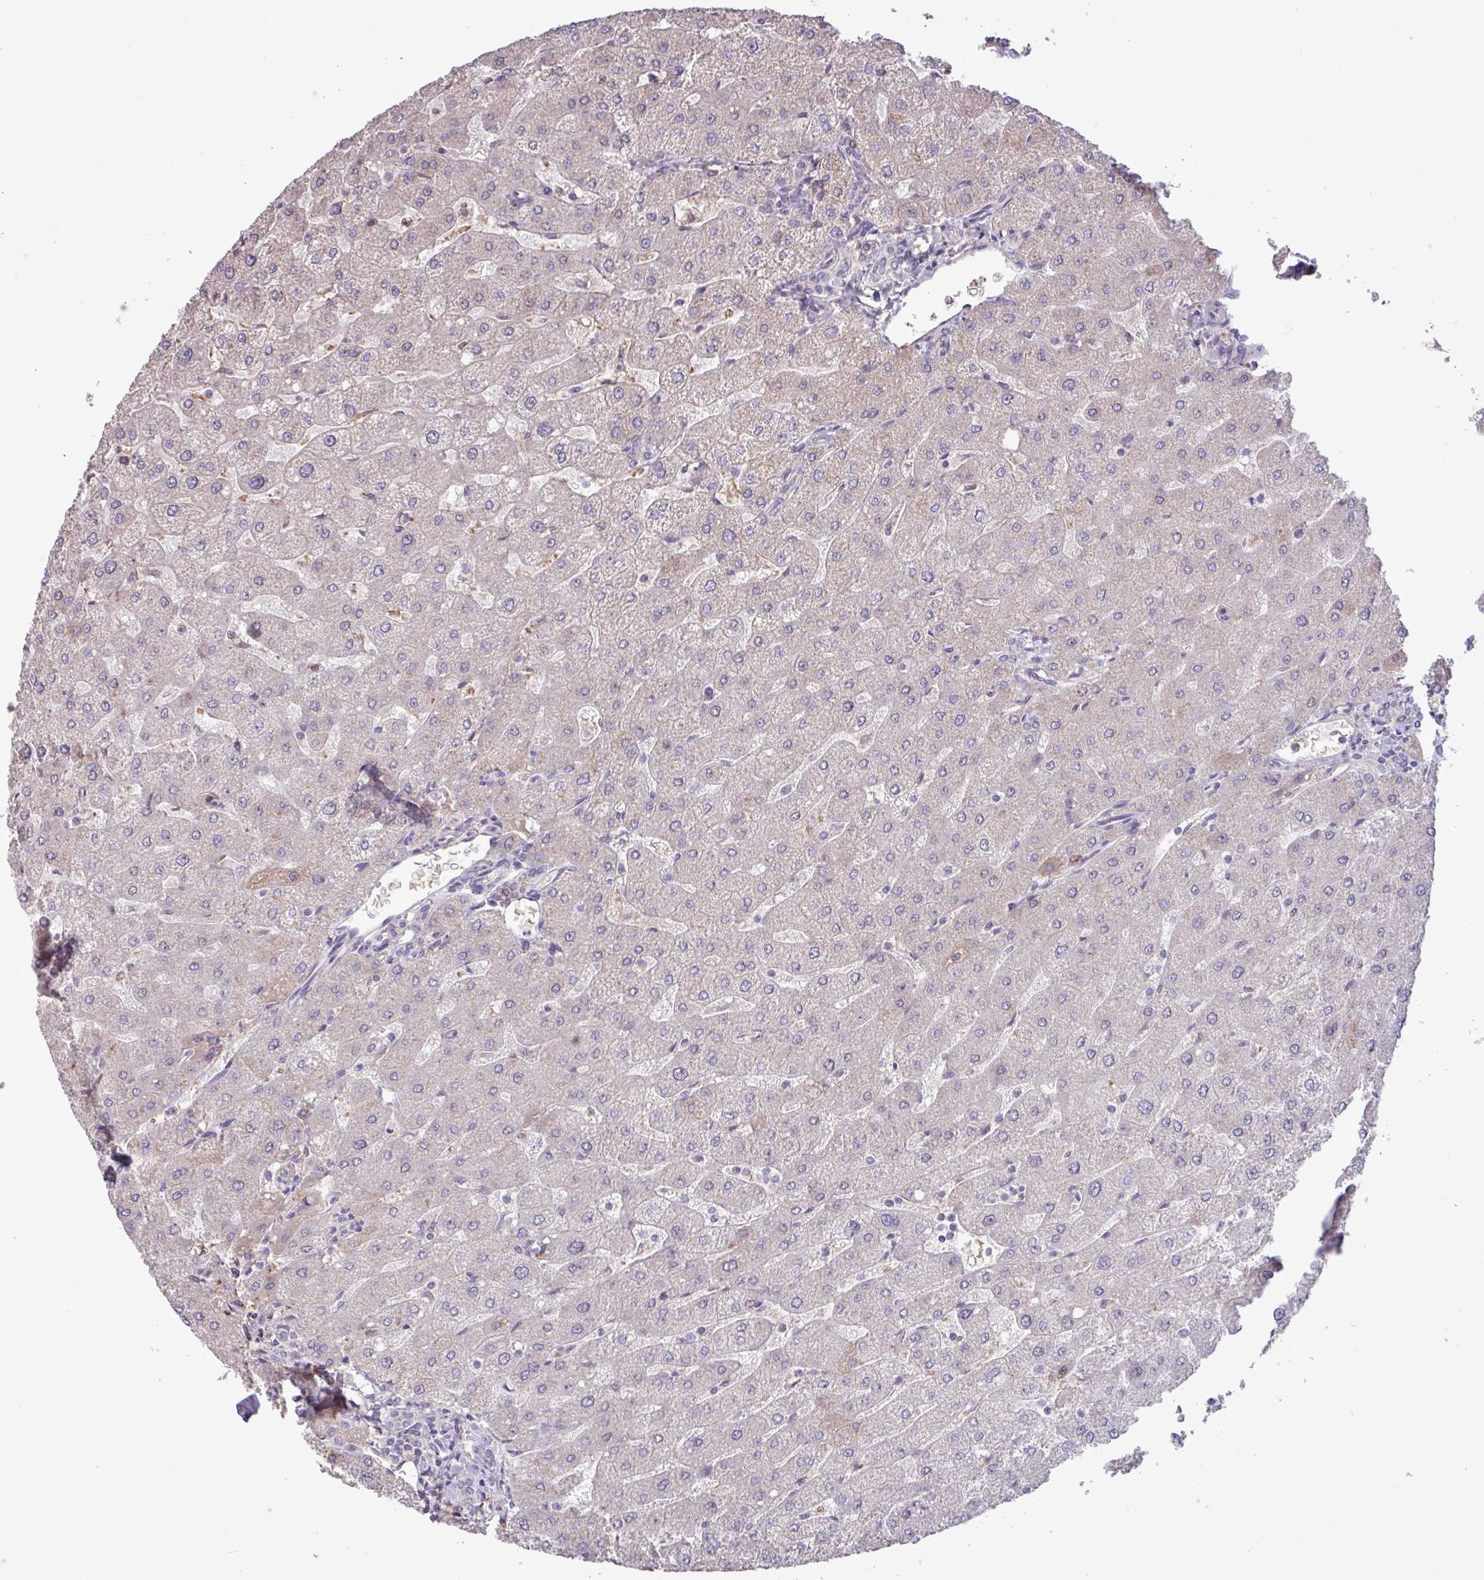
{"staining": {"intensity": "negative", "quantity": "none", "location": "none"}, "tissue": "liver", "cell_type": "Cholangiocytes", "image_type": "normal", "snomed": [{"axis": "morphology", "description": "Normal tissue, NOS"}, {"axis": "topography", "description": "Liver"}], "caption": "Protein analysis of benign liver reveals no significant staining in cholangiocytes.", "gene": "L3MBTL3", "patient": {"sex": "male", "age": 67}}